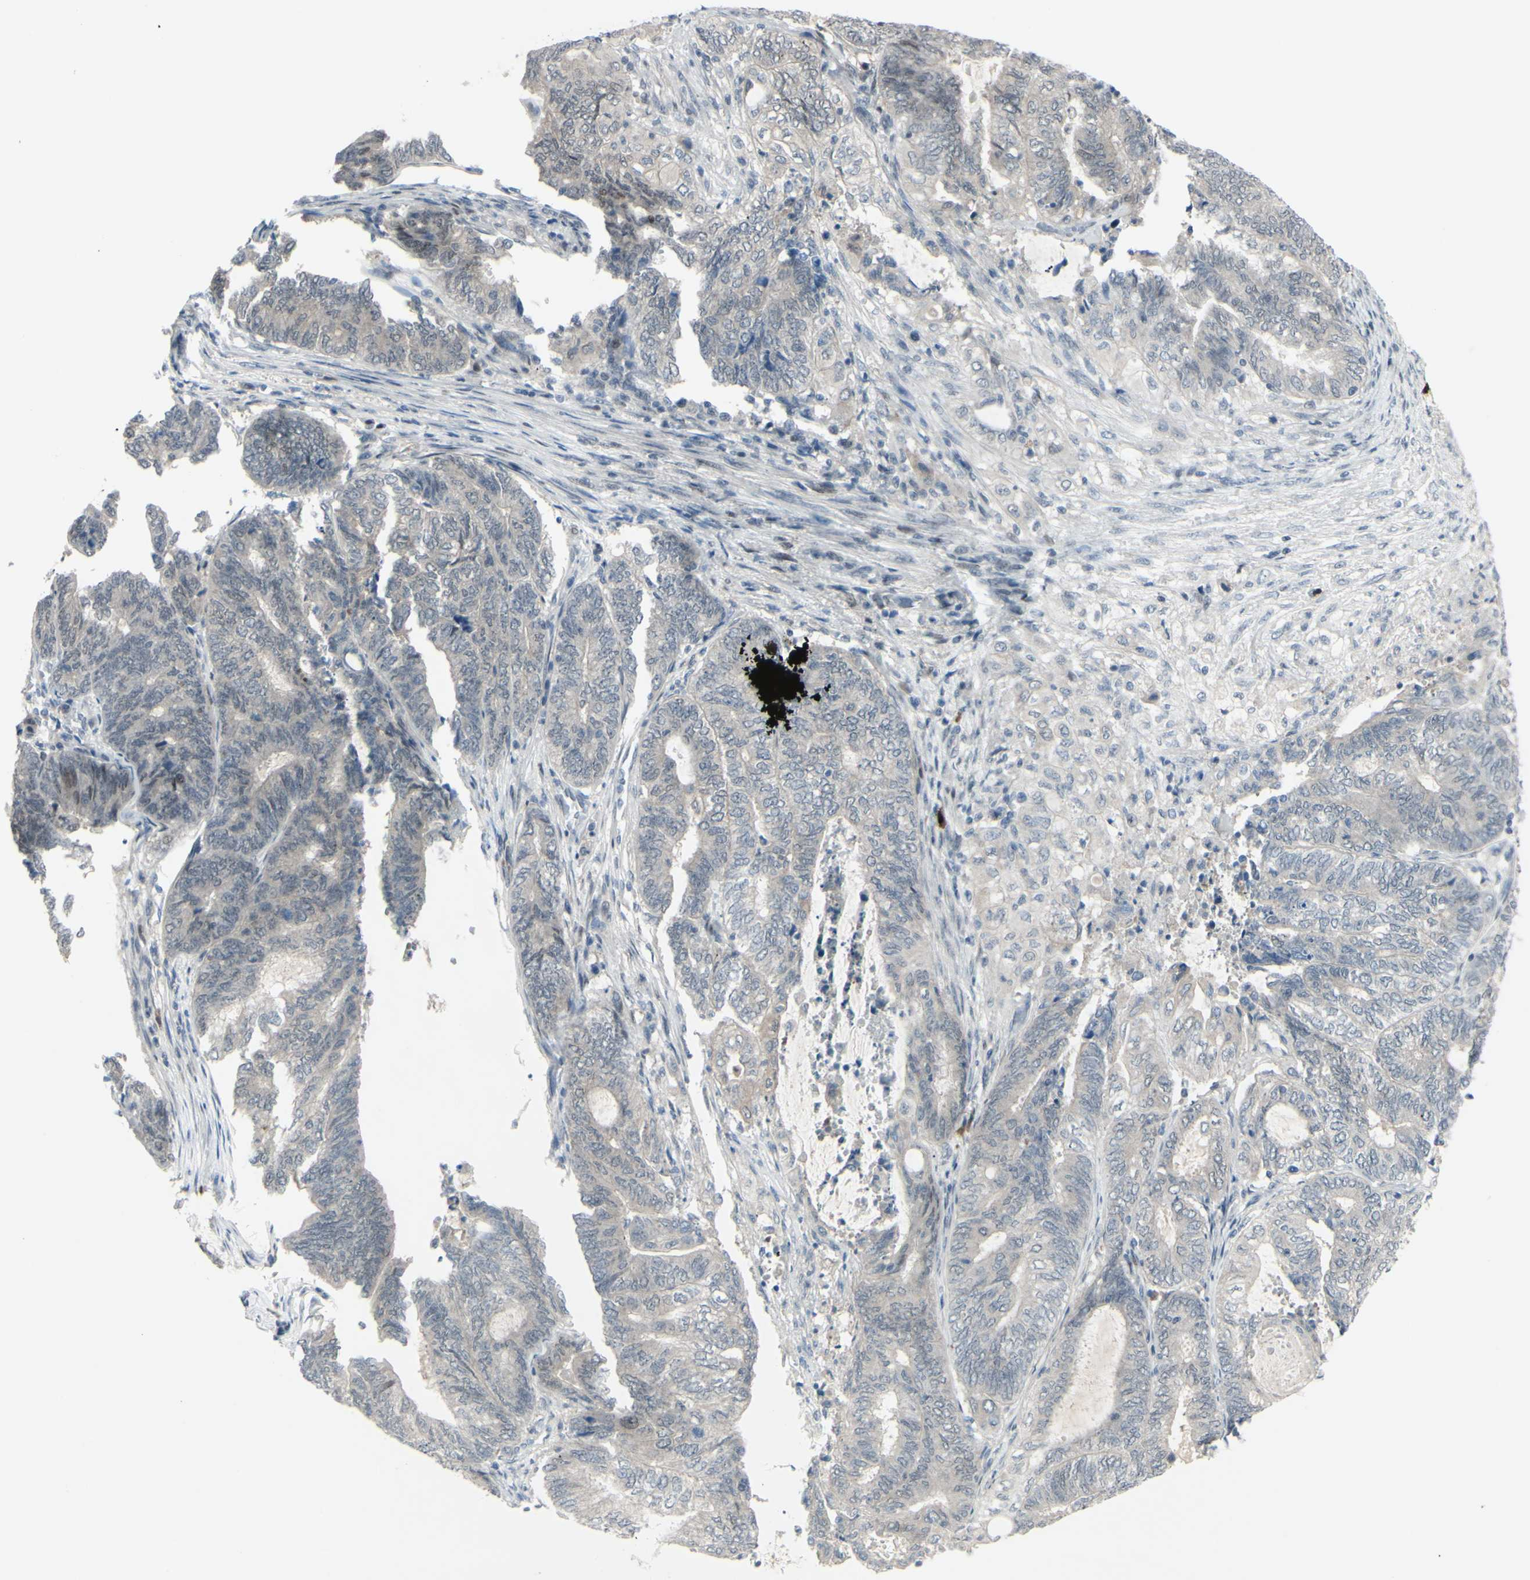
{"staining": {"intensity": "negative", "quantity": "none", "location": "none"}, "tissue": "endometrial cancer", "cell_type": "Tumor cells", "image_type": "cancer", "snomed": [{"axis": "morphology", "description": "Adenocarcinoma, NOS"}, {"axis": "topography", "description": "Uterus"}, {"axis": "topography", "description": "Endometrium"}], "caption": "Endometrial adenocarcinoma stained for a protein using immunohistochemistry (IHC) exhibits no expression tumor cells.", "gene": "ETNK1", "patient": {"sex": "female", "age": 70}}